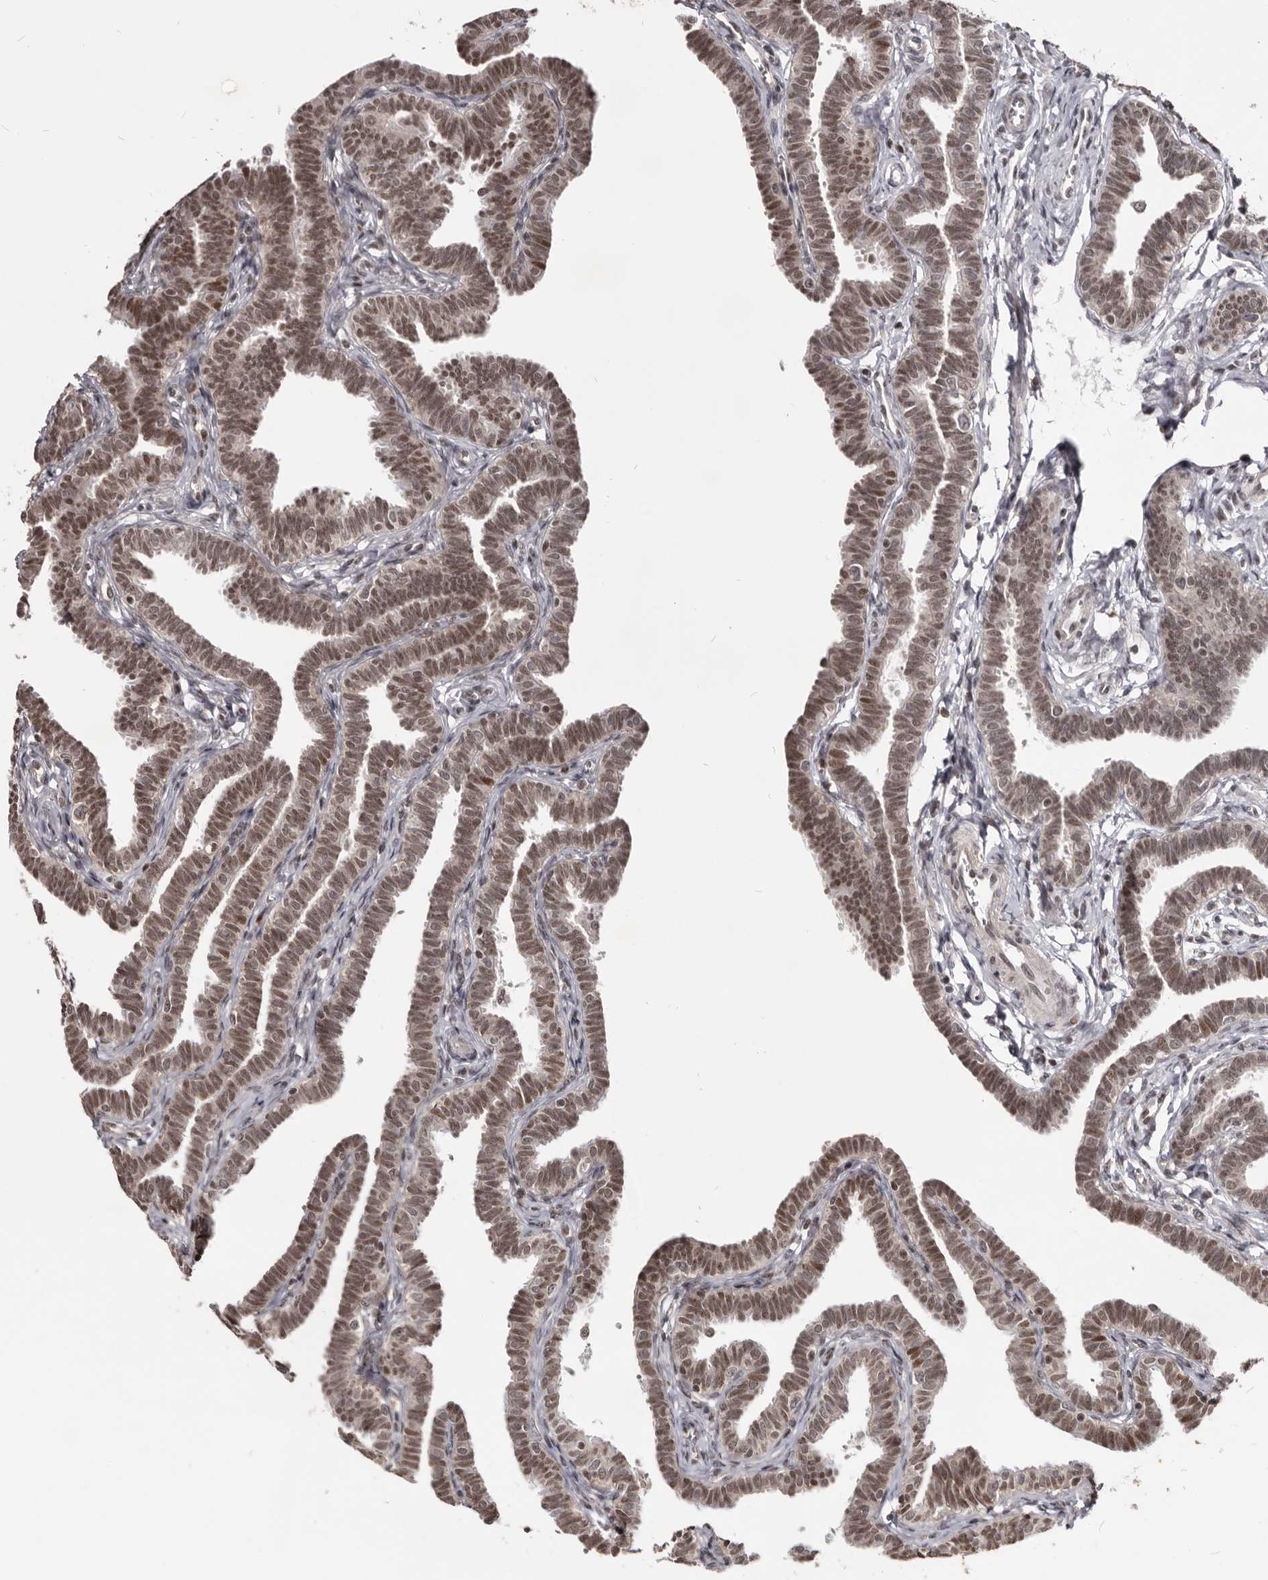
{"staining": {"intensity": "moderate", "quantity": ">75%", "location": "cytoplasmic/membranous,nuclear"}, "tissue": "fallopian tube", "cell_type": "Glandular cells", "image_type": "normal", "snomed": [{"axis": "morphology", "description": "Normal tissue, NOS"}, {"axis": "topography", "description": "Fallopian tube"}, {"axis": "topography", "description": "Ovary"}], "caption": "A micrograph of fallopian tube stained for a protein displays moderate cytoplasmic/membranous,nuclear brown staining in glandular cells. (DAB (3,3'-diaminobenzidine) = brown stain, brightfield microscopy at high magnification).", "gene": "THUMPD1", "patient": {"sex": "female", "age": 23}}